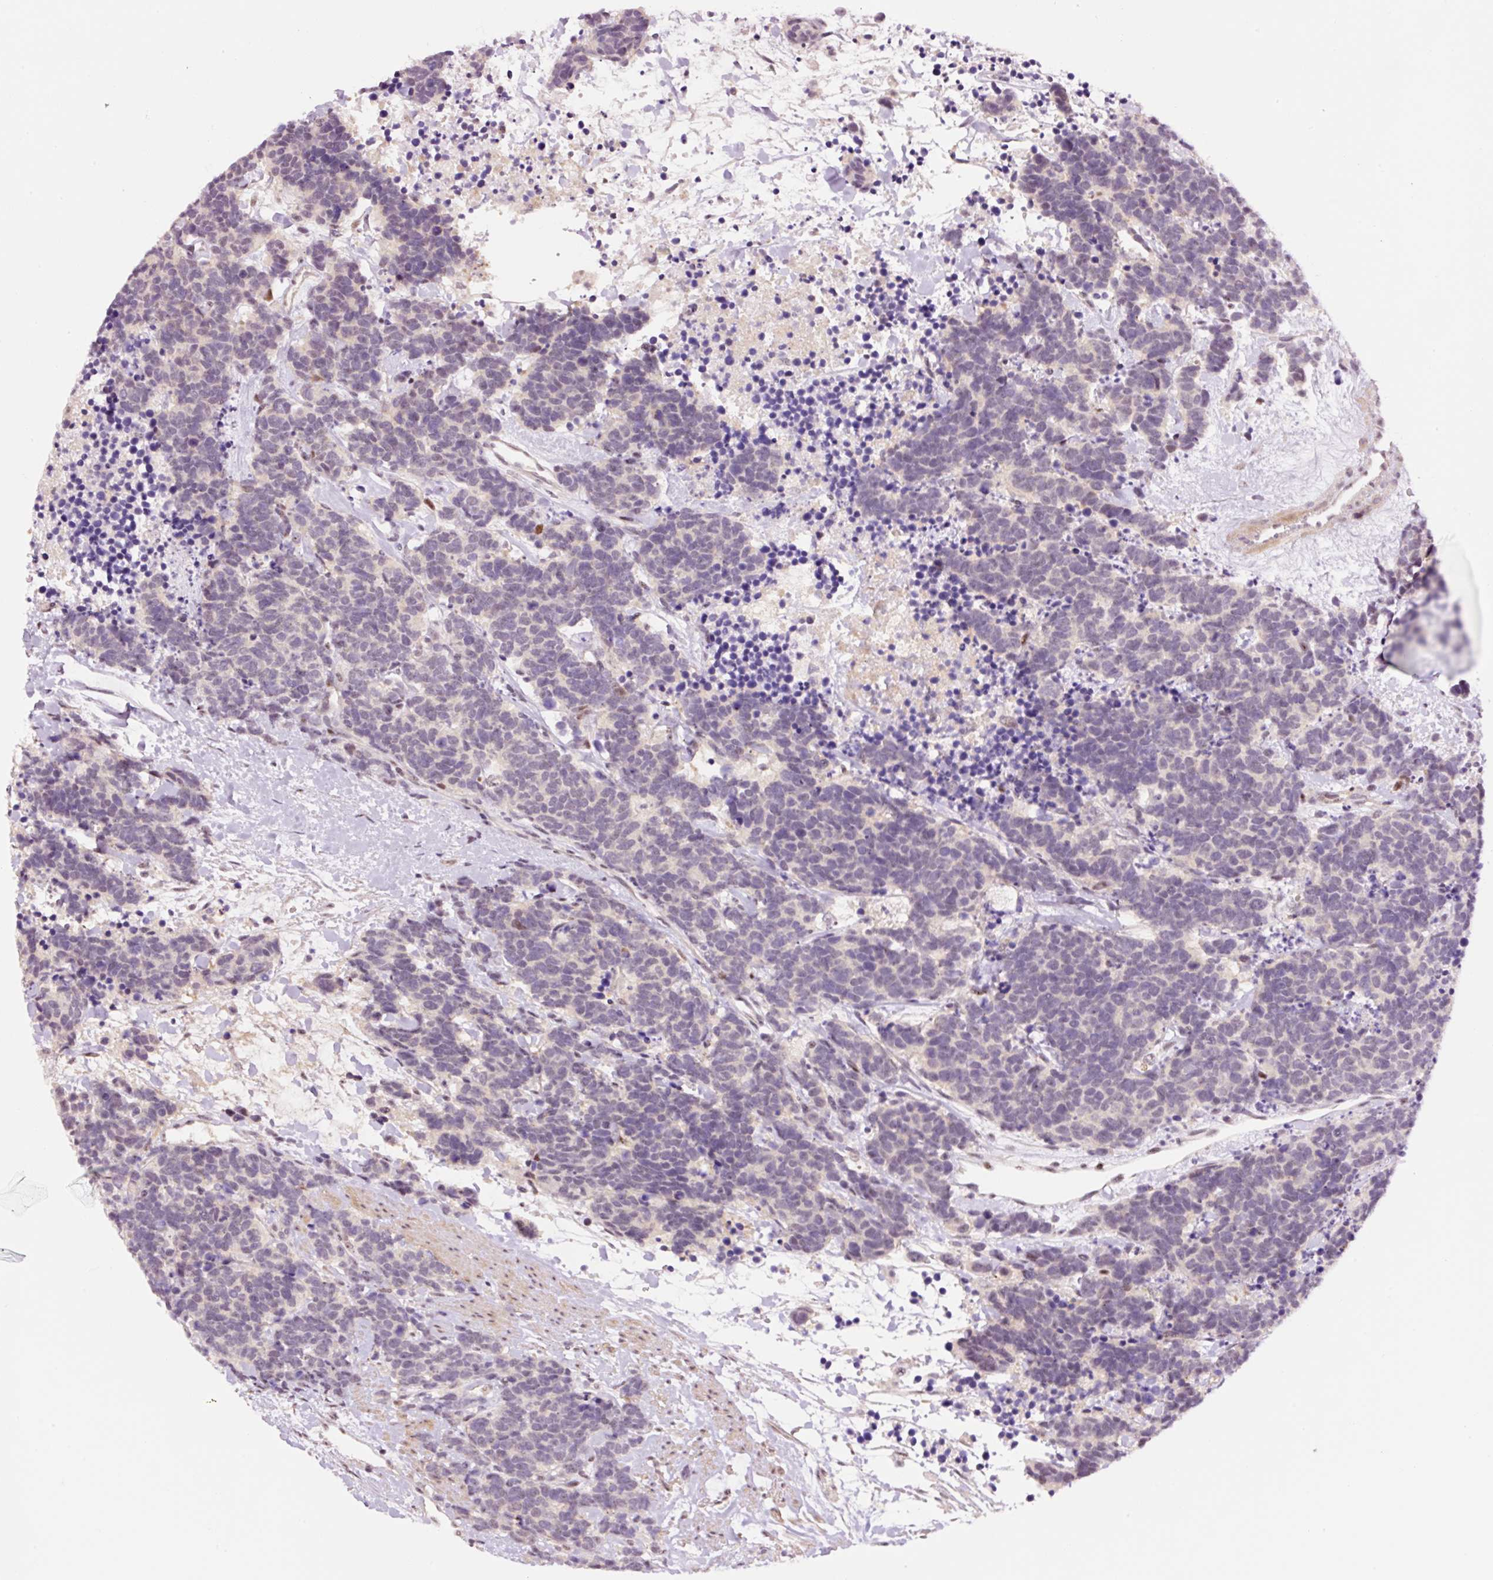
{"staining": {"intensity": "negative", "quantity": "none", "location": "none"}, "tissue": "carcinoid", "cell_type": "Tumor cells", "image_type": "cancer", "snomed": [{"axis": "morphology", "description": "Carcinoma, NOS"}, {"axis": "morphology", "description": "Carcinoid, malignant, NOS"}, {"axis": "topography", "description": "Prostate"}], "caption": "IHC of human carcinoma reveals no positivity in tumor cells.", "gene": "DPPA4", "patient": {"sex": "male", "age": 57}}